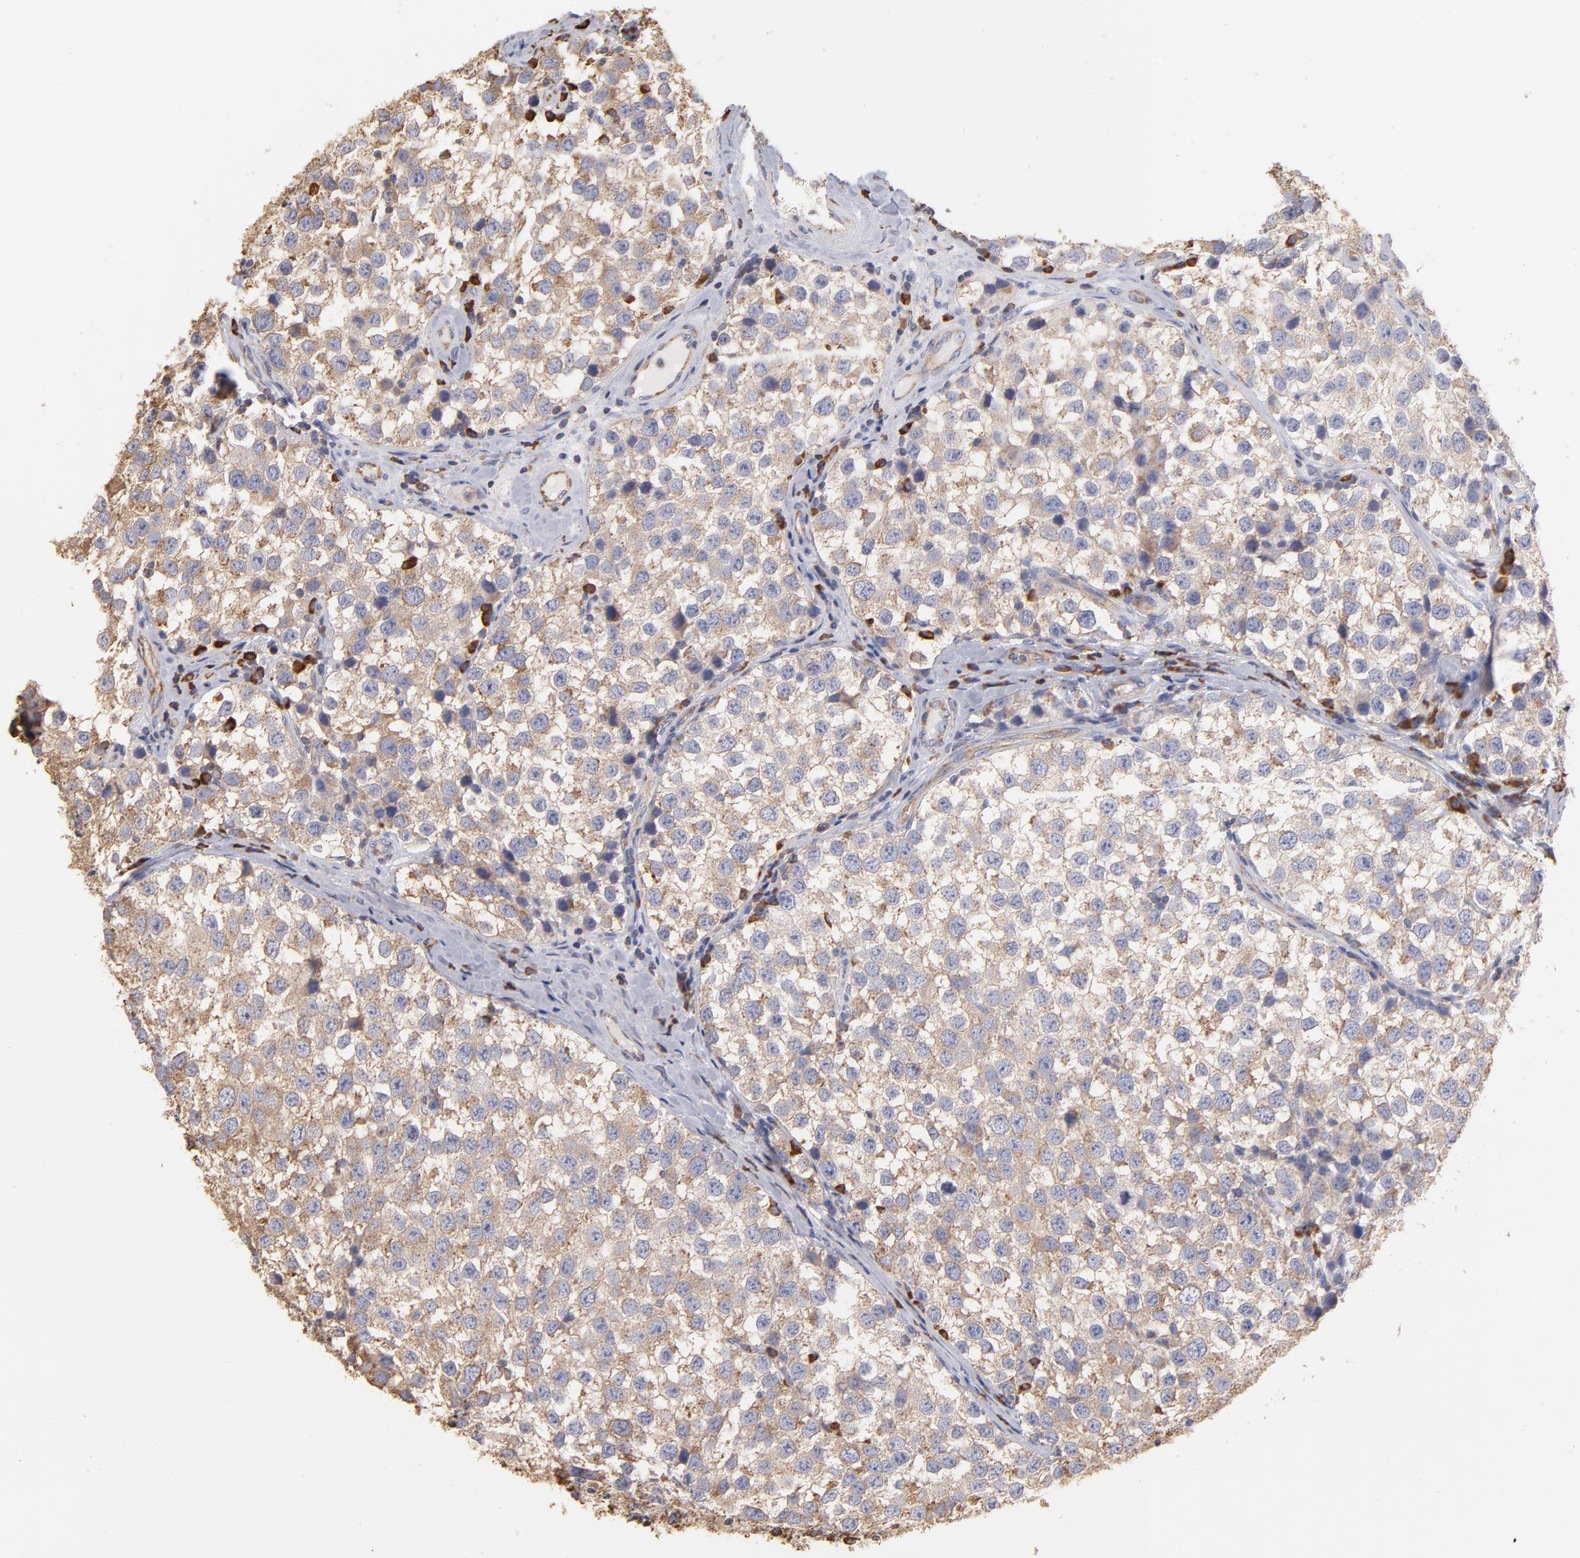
{"staining": {"intensity": "negative", "quantity": "none", "location": "none"}, "tissue": "testis cancer", "cell_type": "Tumor cells", "image_type": "cancer", "snomed": [{"axis": "morphology", "description": "Seminoma, NOS"}, {"axis": "topography", "description": "Testis"}], "caption": "This is an IHC micrograph of human testis seminoma. There is no positivity in tumor cells.", "gene": "RPL9", "patient": {"sex": "male", "age": 39}}